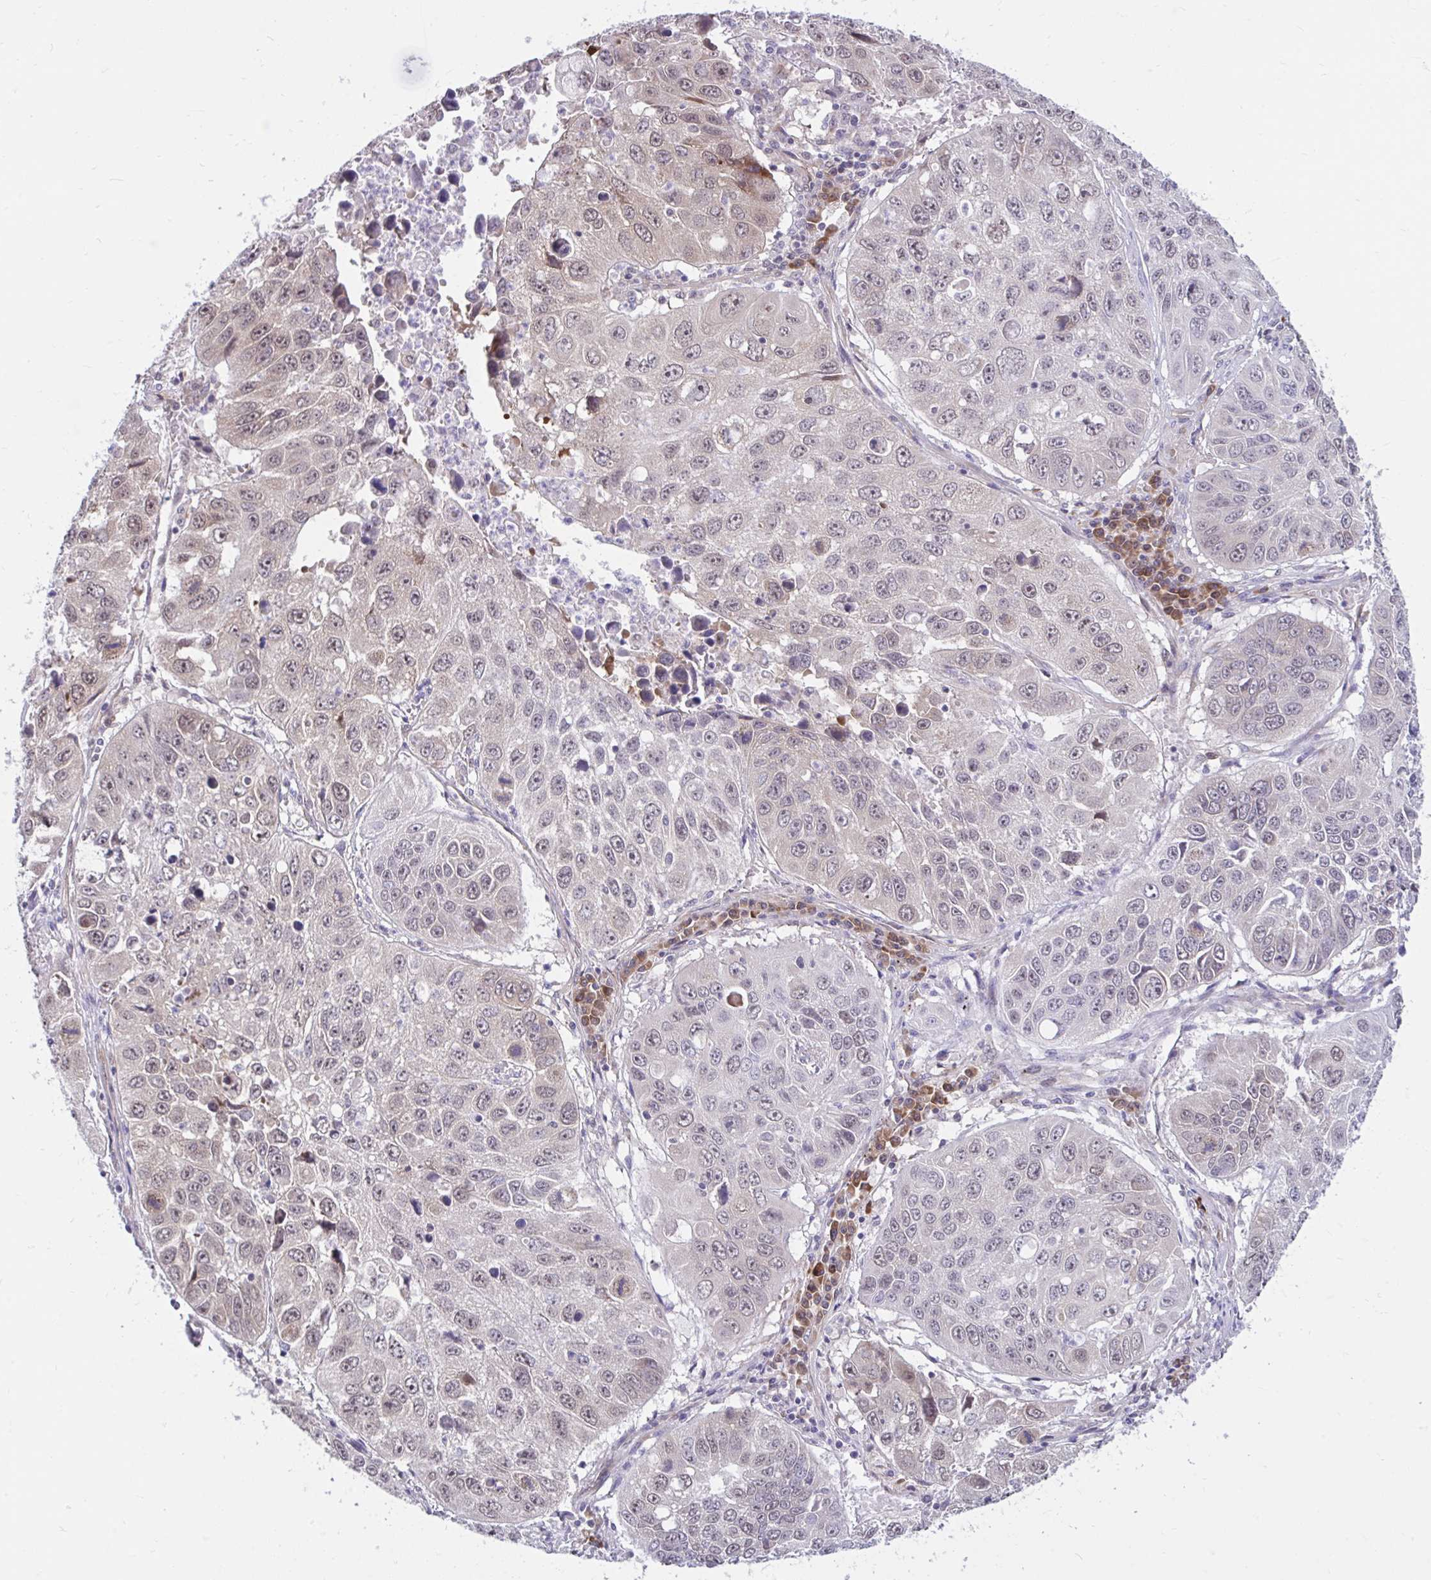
{"staining": {"intensity": "weak", "quantity": "<25%", "location": "cytoplasmic/membranous,nuclear"}, "tissue": "lung cancer", "cell_type": "Tumor cells", "image_type": "cancer", "snomed": [{"axis": "morphology", "description": "Squamous cell carcinoma, NOS"}, {"axis": "topography", "description": "Lung"}], "caption": "Tumor cells are negative for protein expression in human squamous cell carcinoma (lung).", "gene": "SELENON", "patient": {"sex": "female", "age": 61}}